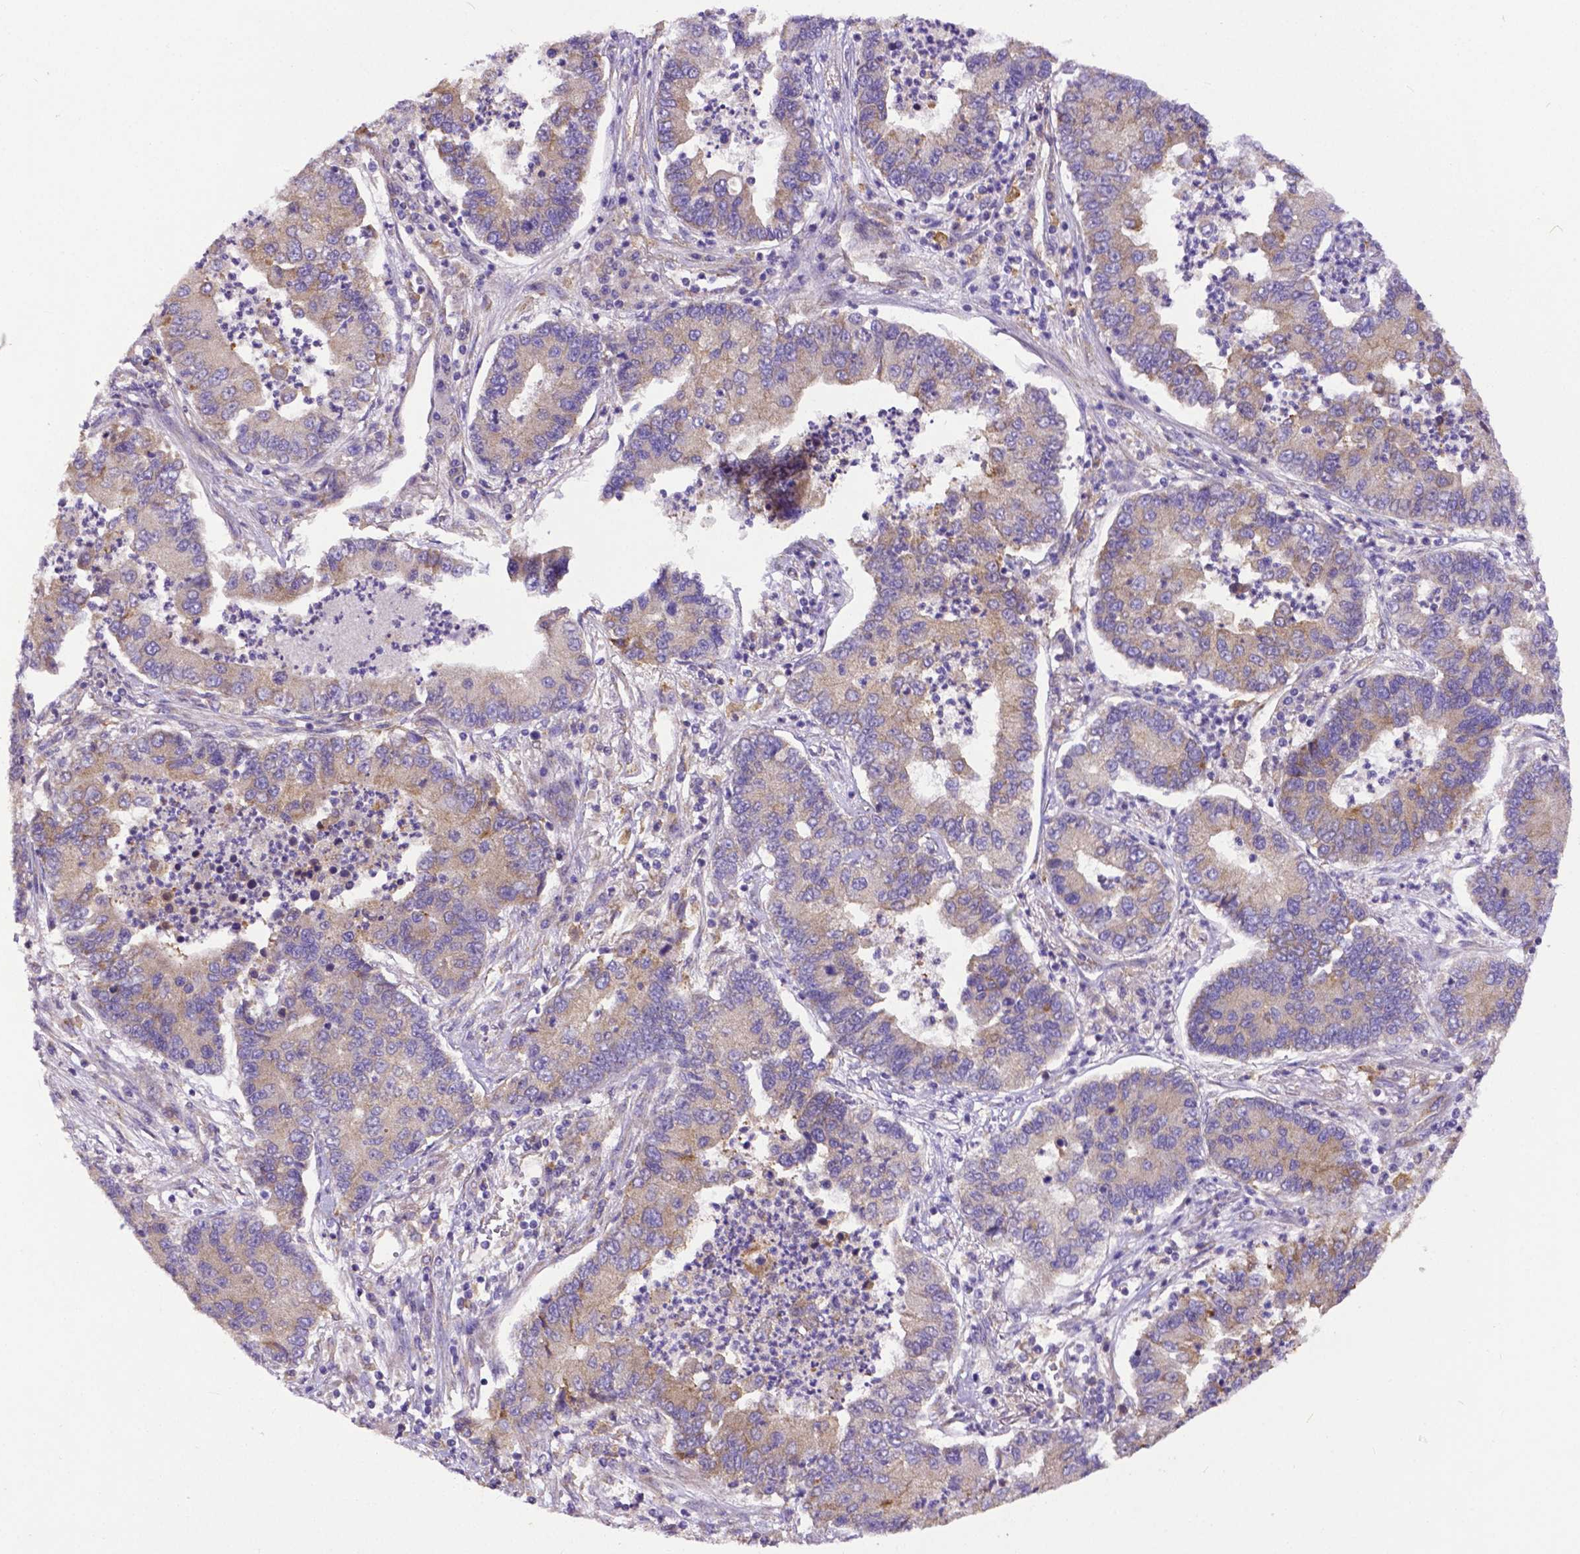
{"staining": {"intensity": "weak", "quantity": "25%-75%", "location": "cytoplasmic/membranous"}, "tissue": "lung cancer", "cell_type": "Tumor cells", "image_type": "cancer", "snomed": [{"axis": "morphology", "description": "Adenocarcinoma, NOS"}, {"axis": "topography", "description": "Lung"}], "caption": "Immunohistochemical staining of lung cancer demonstrates weak cytoplasmic/membranous protein staining in about 25%-75% of tumor cells.", "gene": "DICER1", "patient": {"sex": "female", "age": 57}}